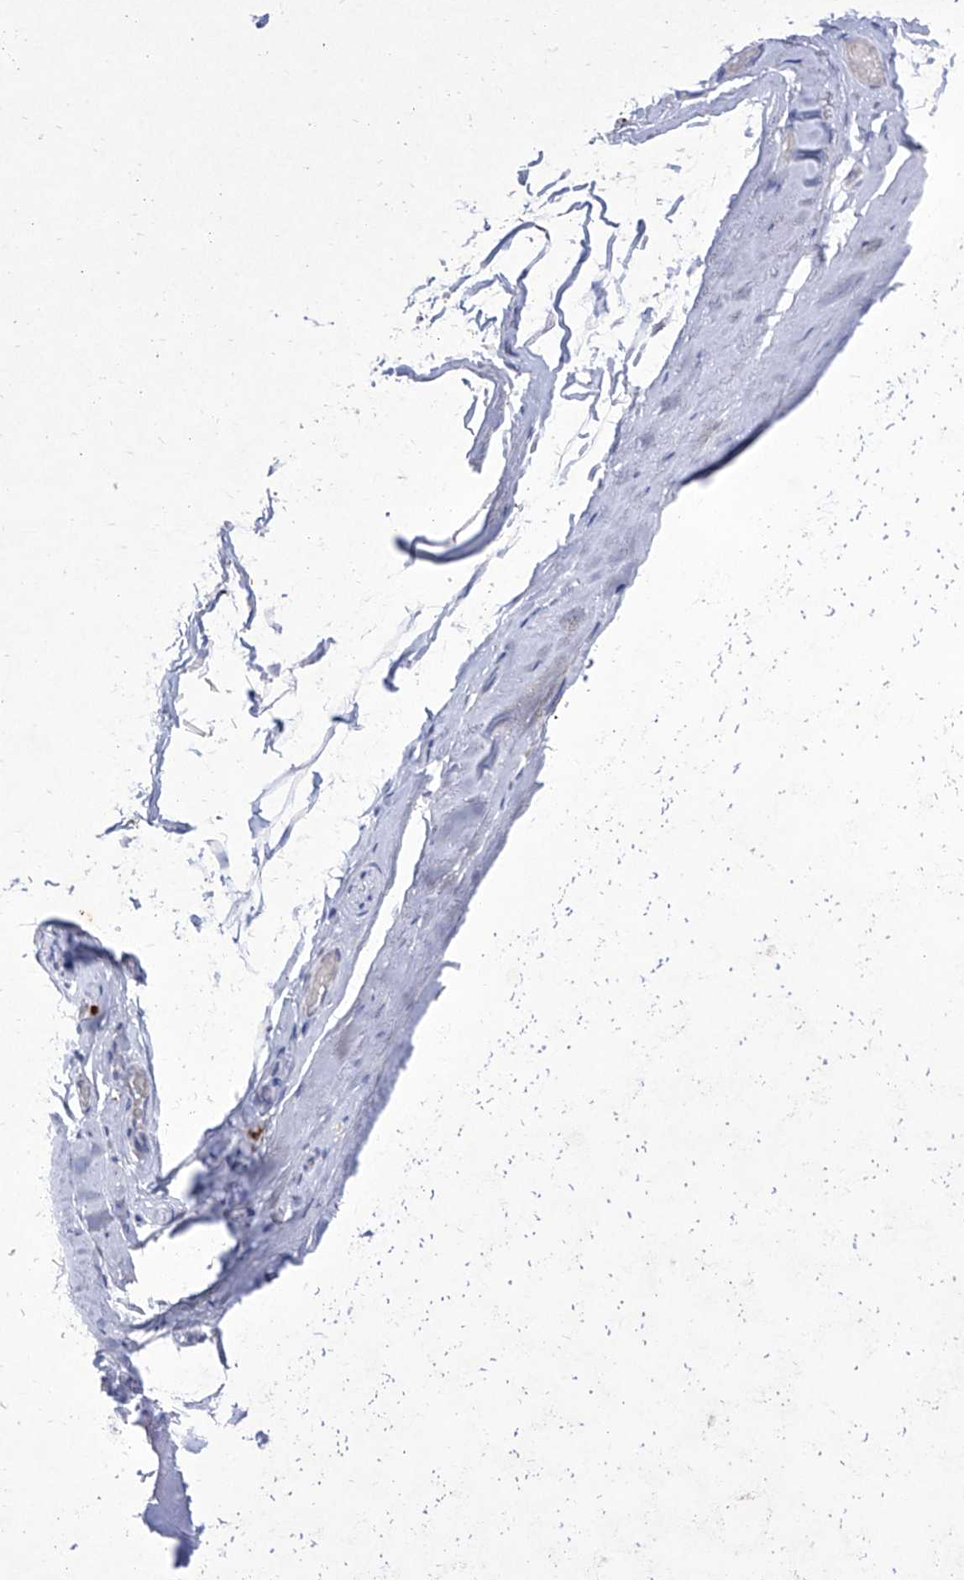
{"staining": {"intensity": "negative", "quantity": "none", "location": "none"}, "tissue": "adipose tissue", "cell_type": "Adipocytes", "image_type": "normal", "snomed": [{"axis": "morphology", "description": "Normal tissue, NOS"}, {"axis": "morphology", "description": "Basal cell carcinoma"}, {"axis": "topography", "description": "Skin"}], "caption": "This histopathology image is of benign adipose tissue stained with immunohistochemistry (IHC) to label a protein in brown with the nuclei are counter-stained blue. There is no staining in adipocytes.", "gene": "IFNL2", "patient": {"sex": "female", "age": 89}}